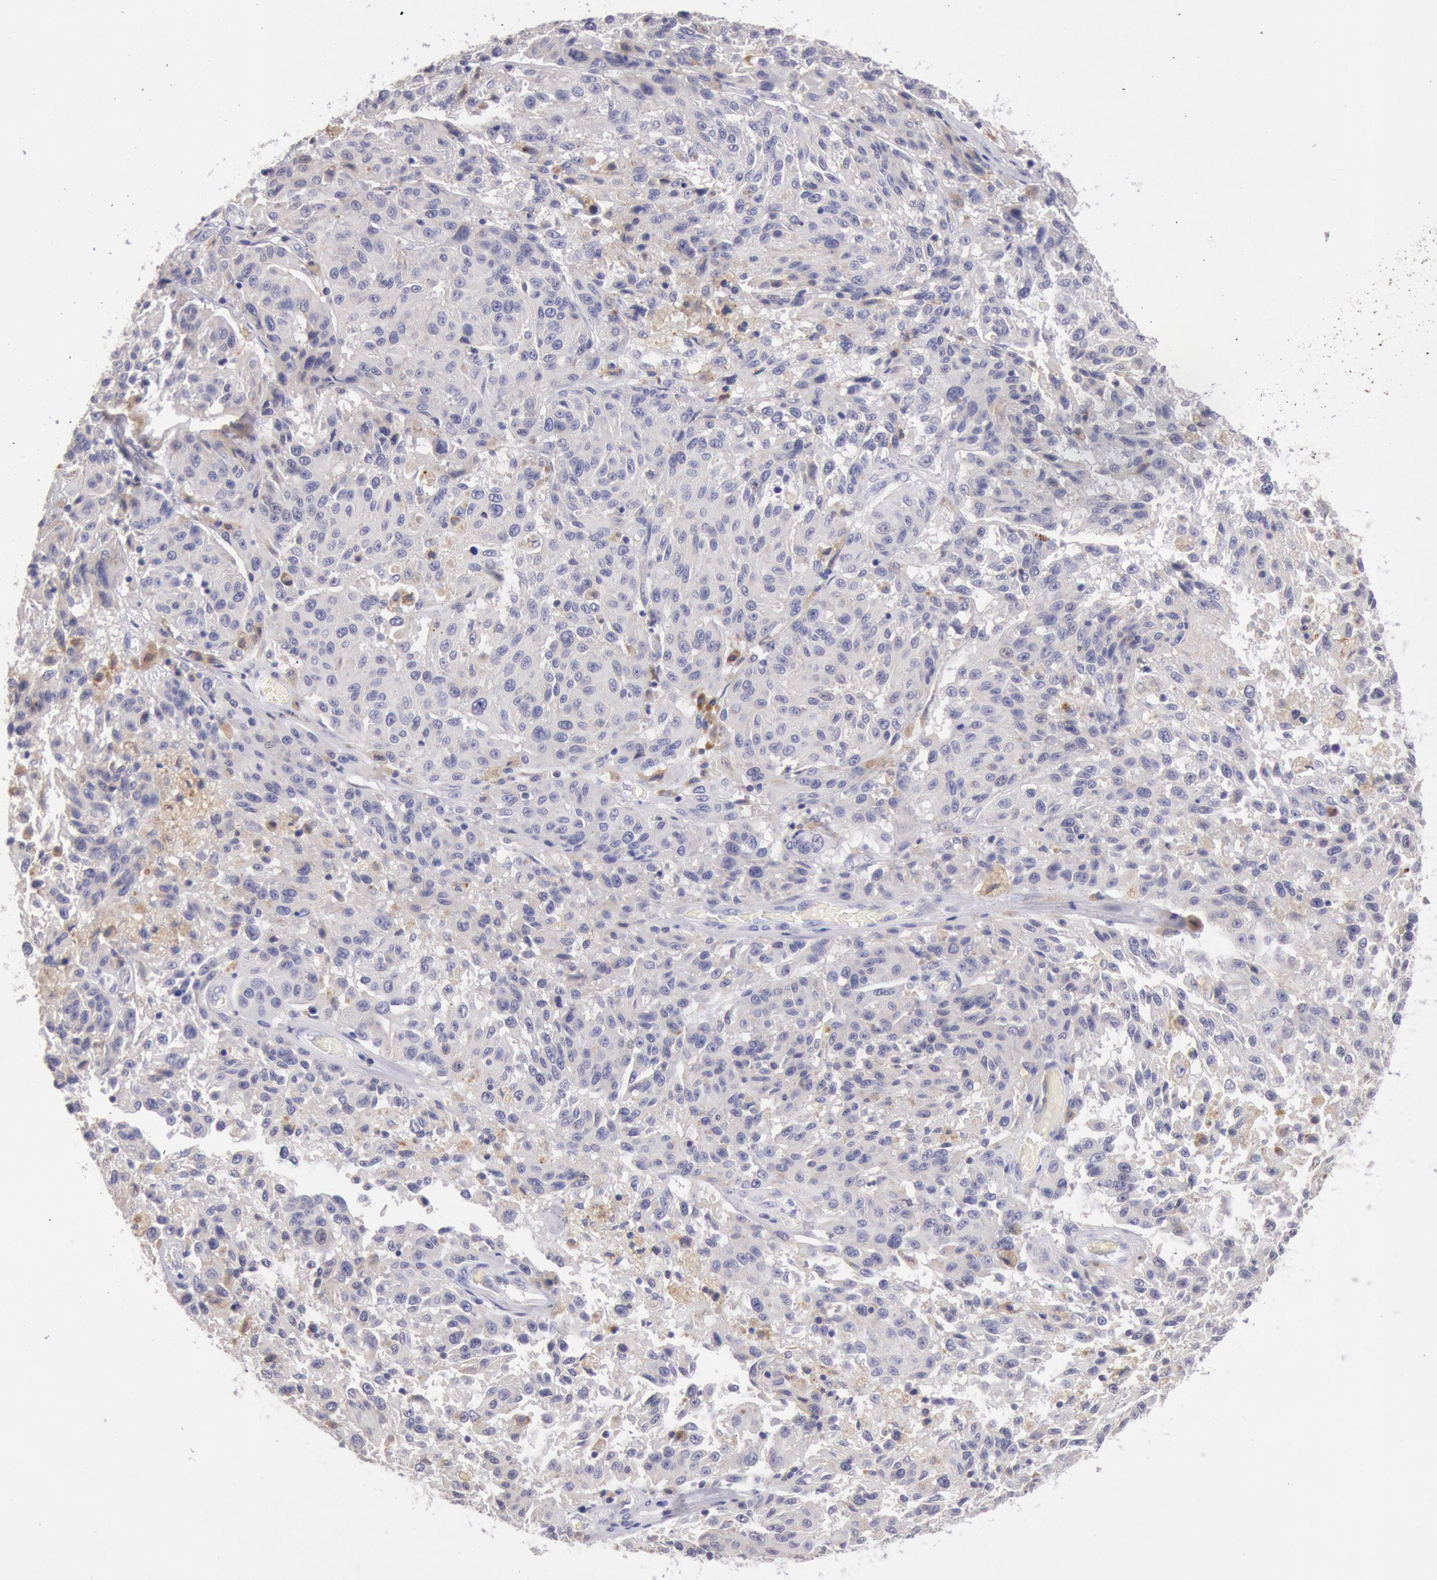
{"staining": {"intensity": "weak", "quantity": ">75%", "location": "cytoplasmic/membranous"}, "tissue": "melanoma", "cell_type": "Tumor cells", "image_type": "cancer", "snomed": [{"axis": "morphology", "description": "Malignant melanoma, NOS"}, {"axis": "topography", "description": "Skin"}], "caption": "High-magnification brightfield microscopy of malignant melanoma stained with DAB (brown) and counterstained with hematoxylin (blue). tumor cells exhibit weak cytoplasmic/membranous staining is present in about>75% of cells.", "gene": "GAL3ST1", "patient": {"sex": "female", "age": 77}}